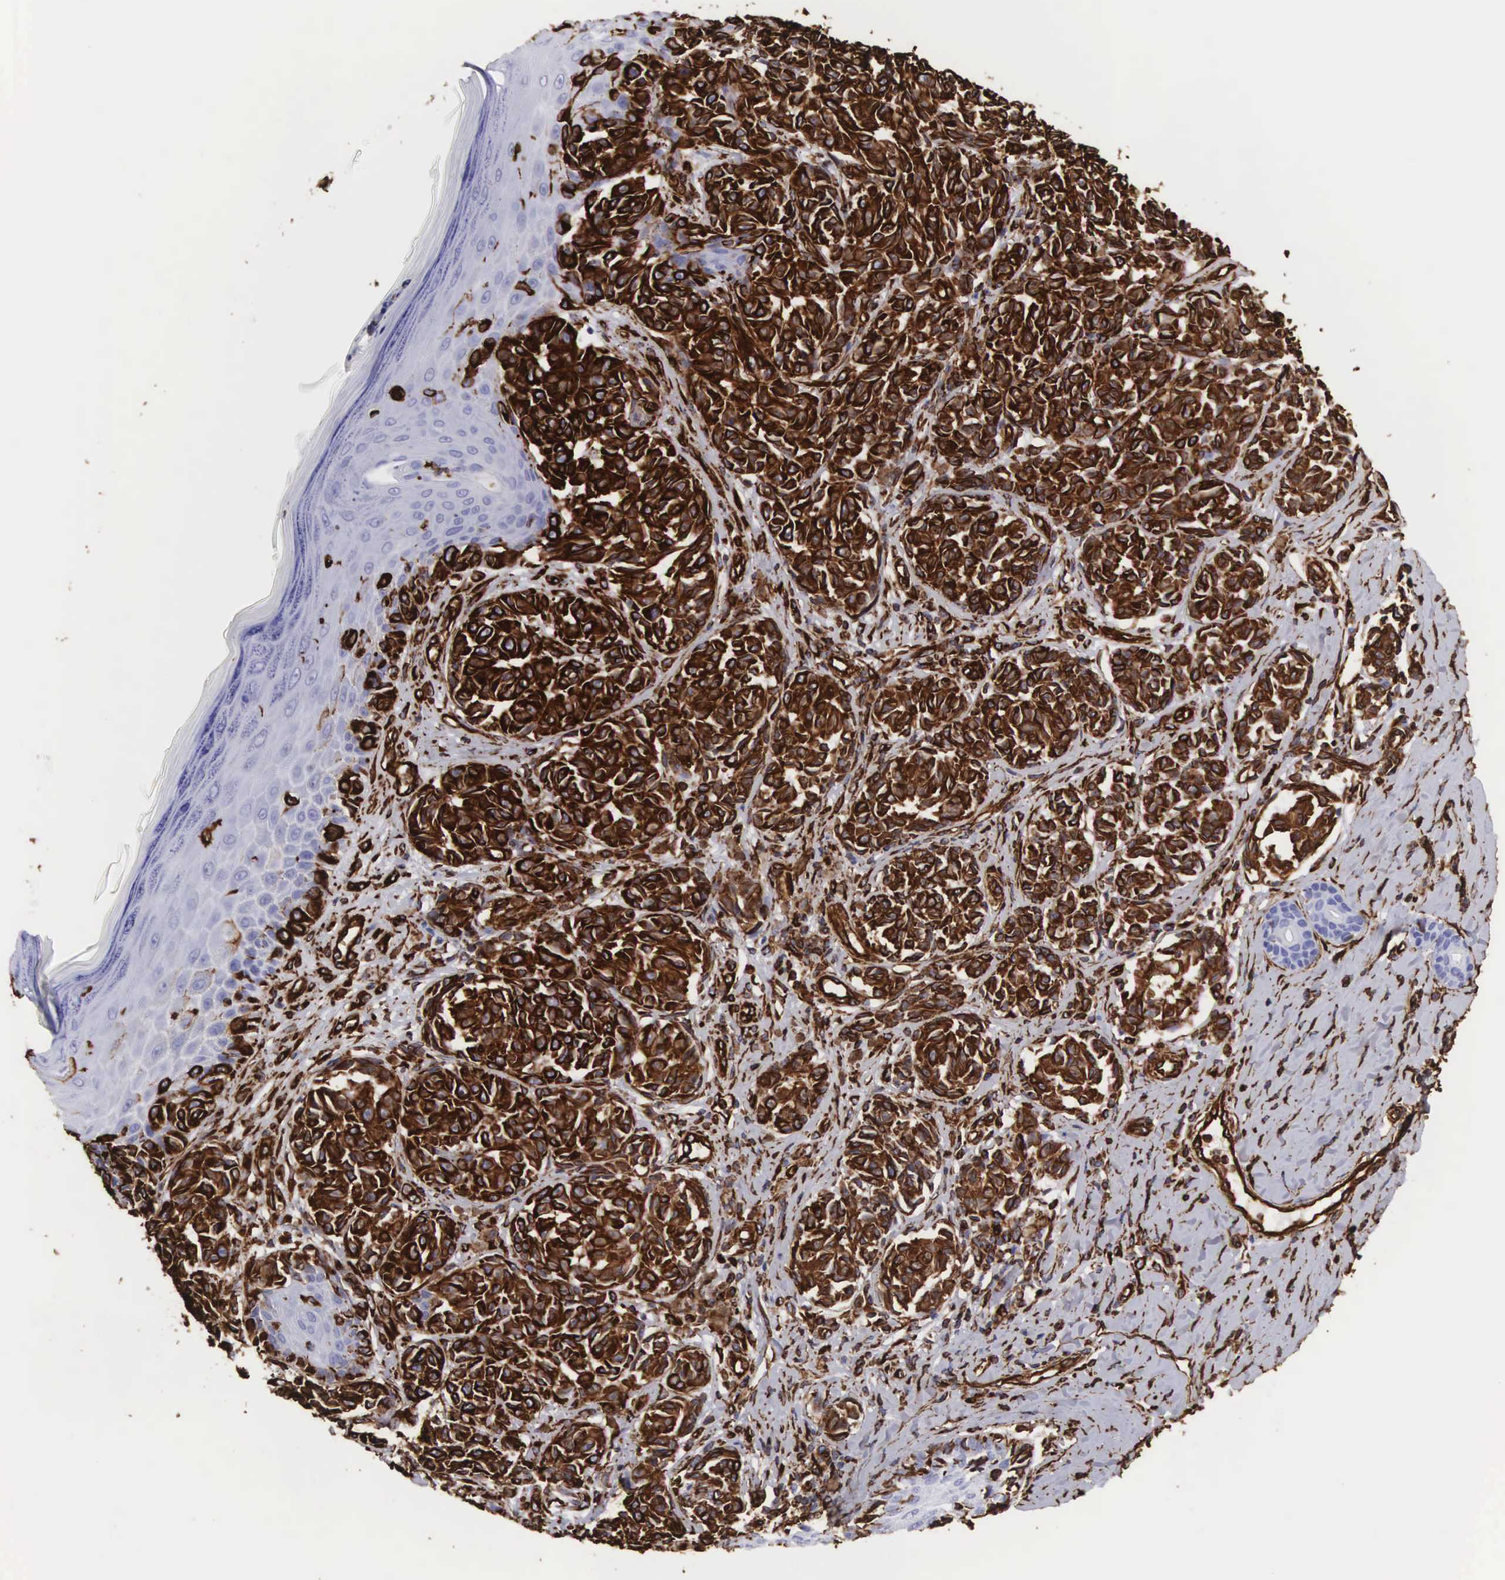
{"staining": {"intensity": "strong", "quantity": ">75%", "location": "cytoplasmic/membranous"}, "tissue": "melanoma", "cell_type": "Tumor cells", "image_type": "cancer", "snomed": [{"axis": "morphology", "description": "Malignant melanoma, NOS"}, {"axis": "topography", "description": "Skin"}], "caption": "A photomicrograph of human malignant melanoma stained for a protein shows strong cytoplasmic/membranous brown staining in tumor cells.", "gene": "VIM", "patient": {"sex": "male", "age": 49}}